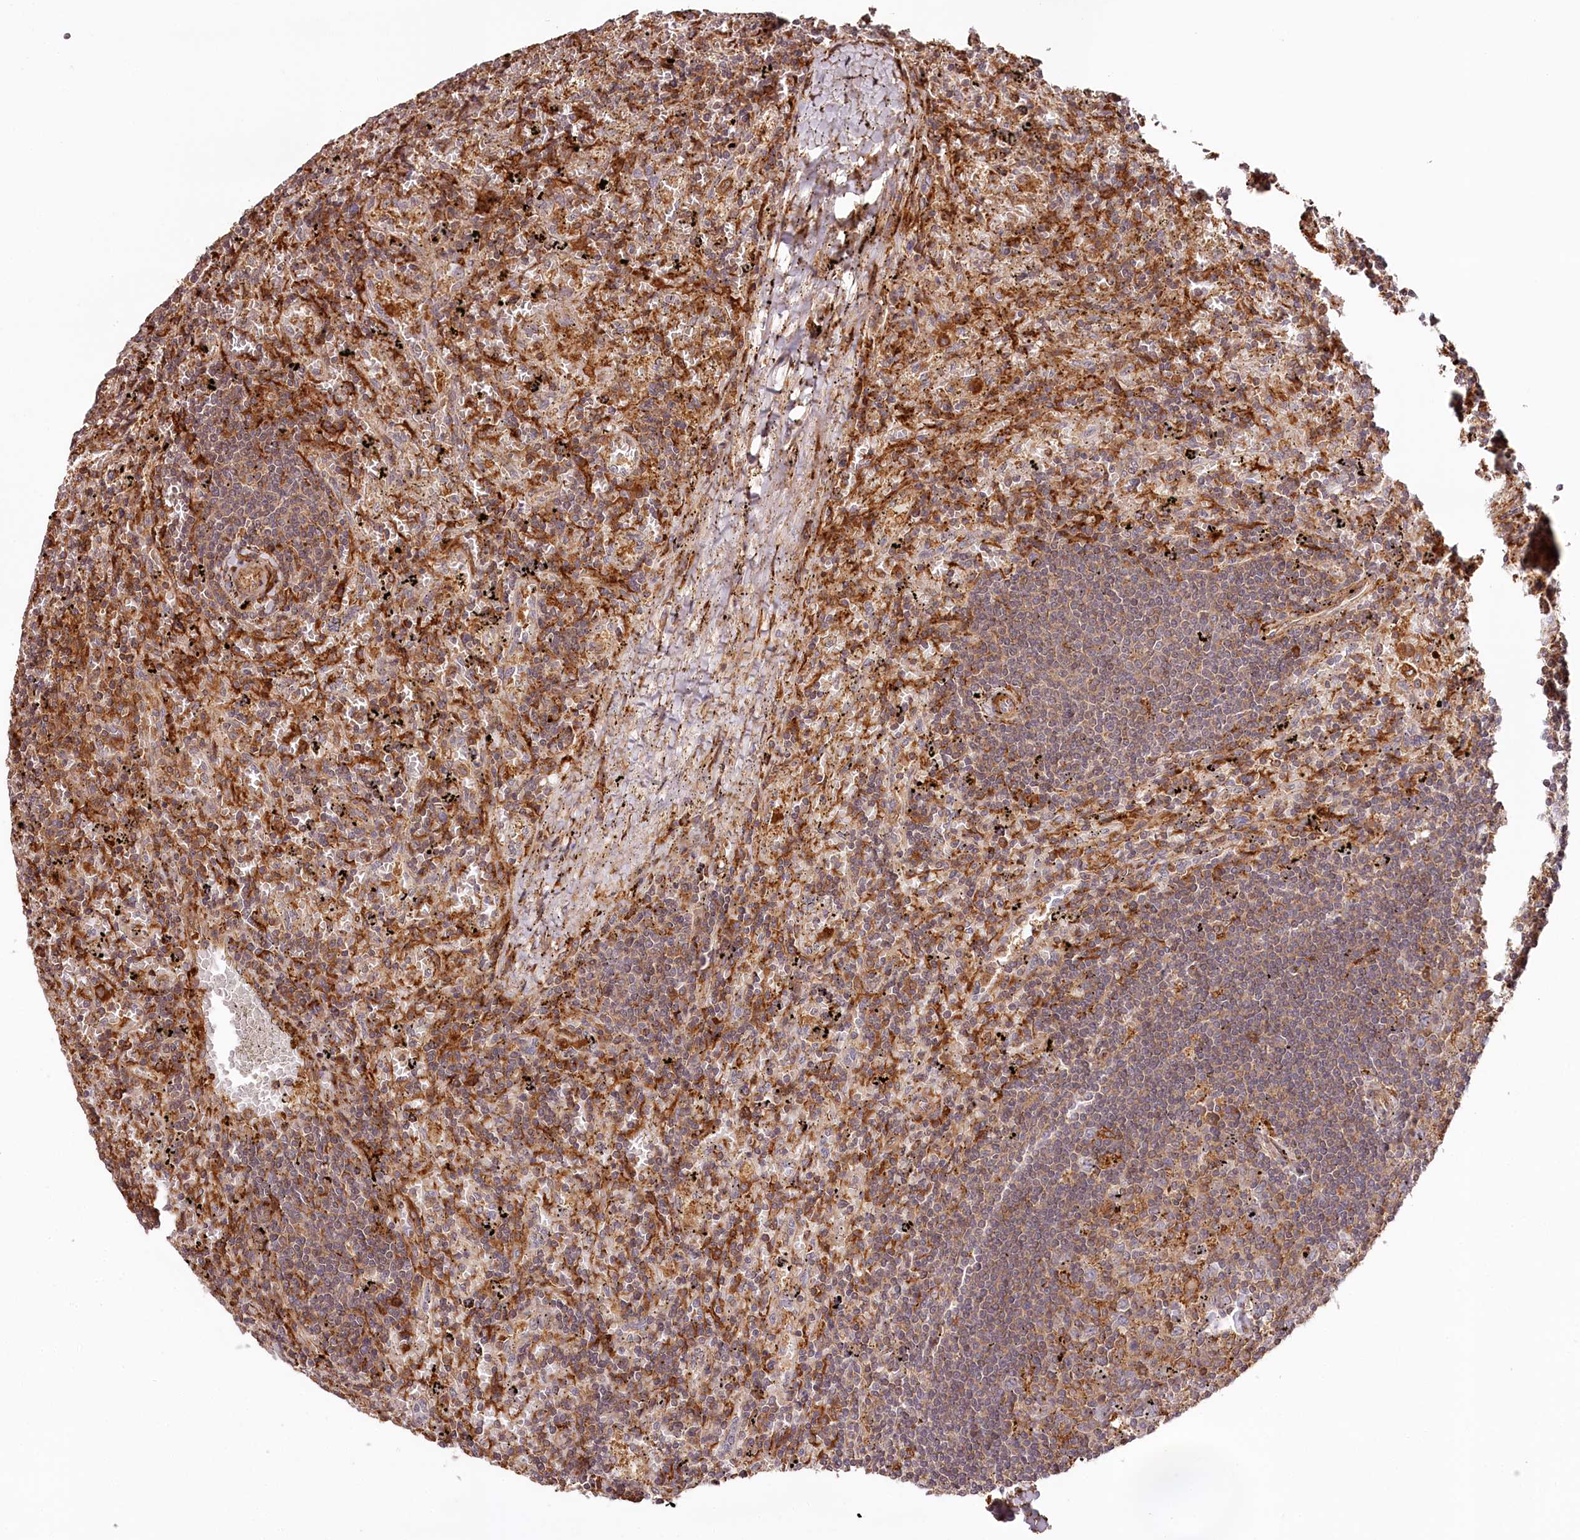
{"staining": {"intensity": "weak", "quantity": "25%-75%", "location": "cytoplasmic/membranous"}, "tissue": "lymphoma", "cell_type": "Tumor cells", "image_type": "cancer", "snomed": [{"axis": "morphology", "description": "Malignant lymphoma, non-Hodgkin's type, Low grade"}, {"axis": "topography", "description": "Spleen"}], "caption": "Immunohistochemistry (IHC) of malignant lymphoma, non-Hodgkin's type (low-grade) displays low levels of weak cytoplasmic/membranous staining in about 25%-75% of tumor cells.", "gene": "KIF14", "patient": {"sex": "male", "age": 76}}